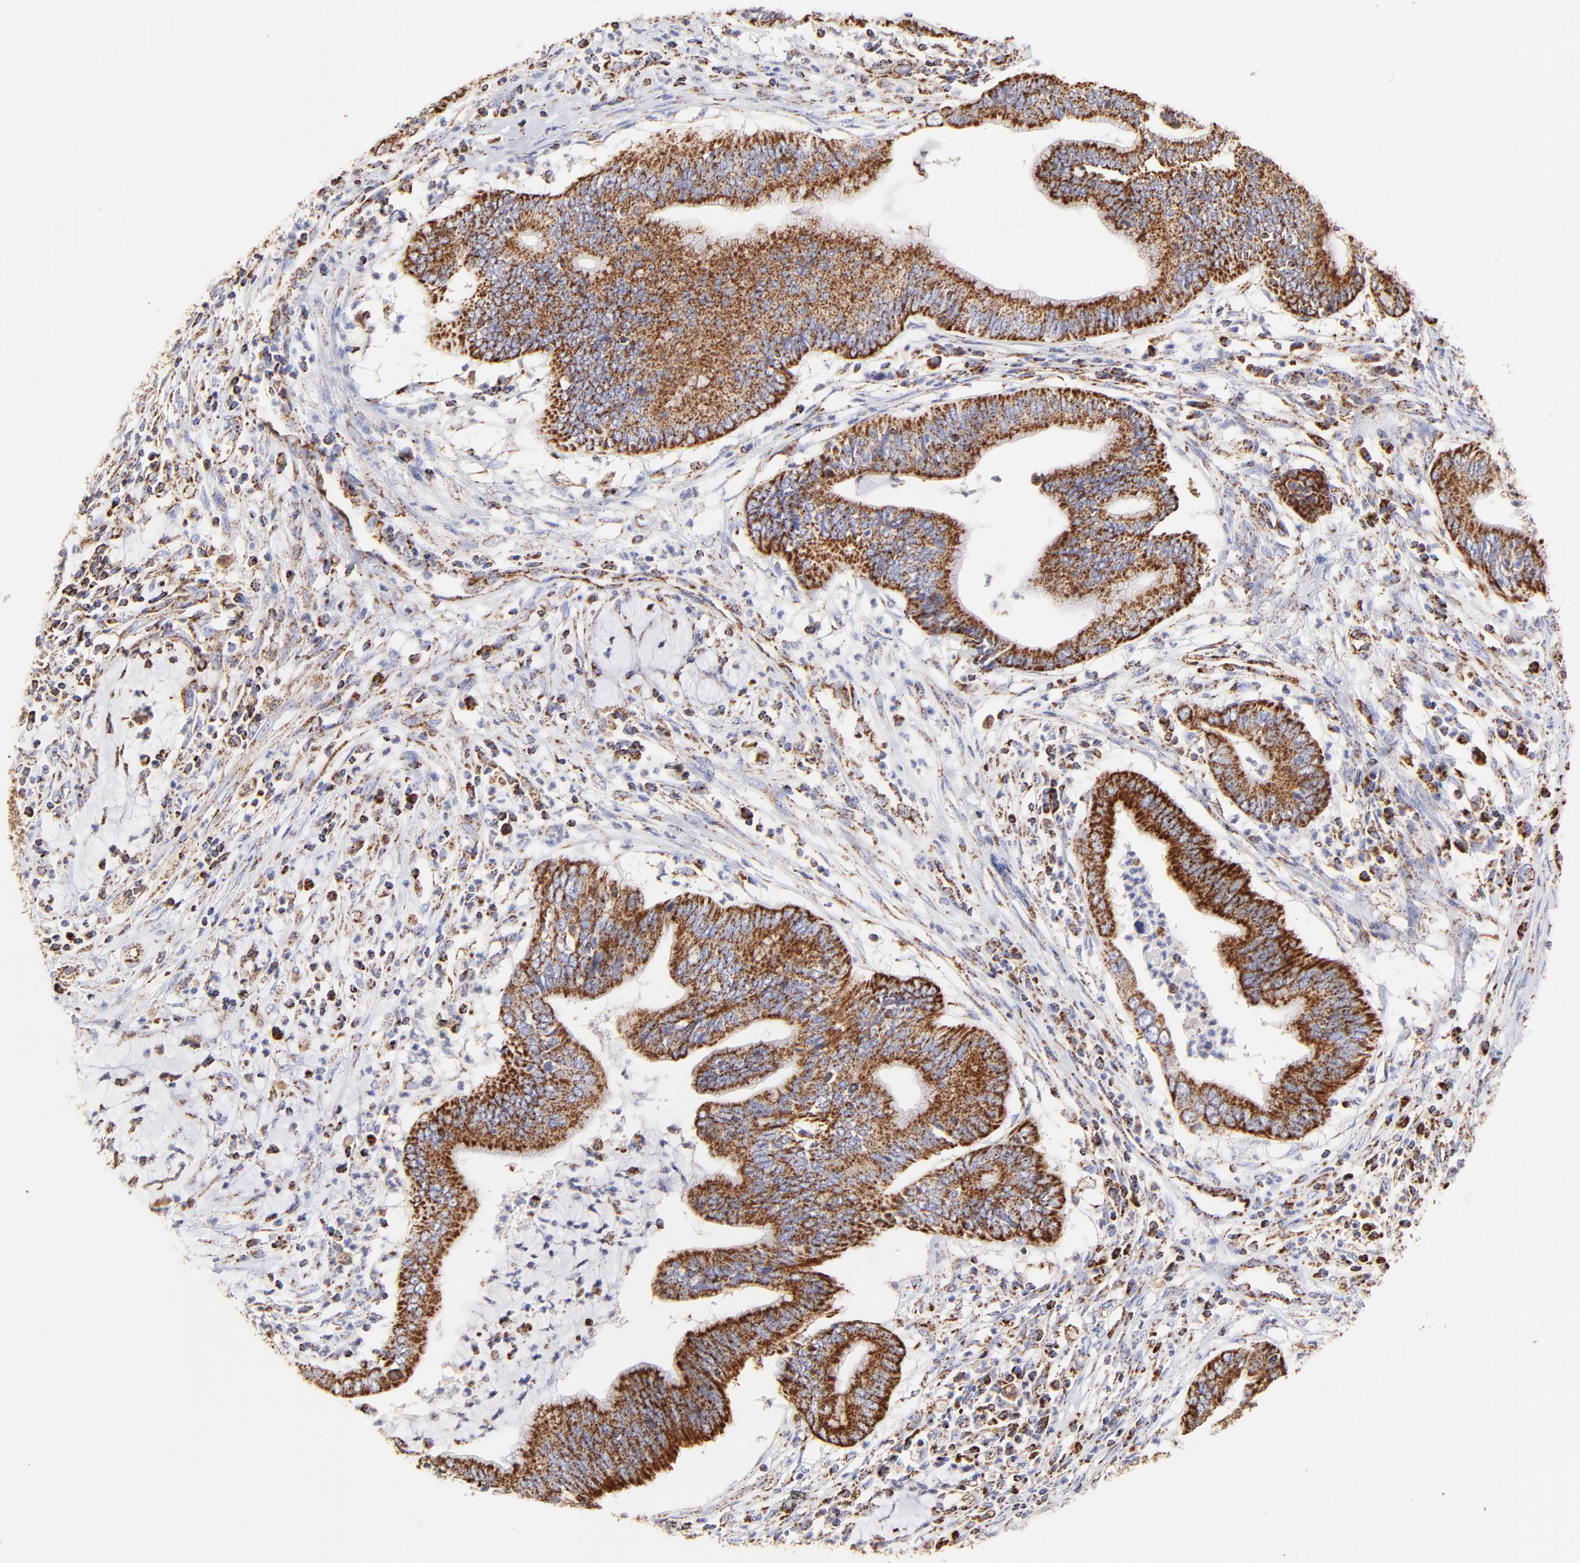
{"staining": {"intensity": "strong", "quantity": ">75%", "location": "cytoplasmic/membranous"}, "tissue": "cervical cancer", "cell_type": "Tumor cells", "image_type": "cancer", "snomed": [{"axis": "morphology", "description": "Adenocarcinoma, NOS"}, {"axis": "topography", "description": "Cervix"}], "caption": "Immunohistochemistry histopathology image of cervical cancer (adenocarcinoma) stained for a protein (brown), which reveals high levels of strong cytoplasmic/membranous staining in approximately >75% of tumor cells.", "gene": "ECH1", "patient": {"sex": "female", "age": 36}}